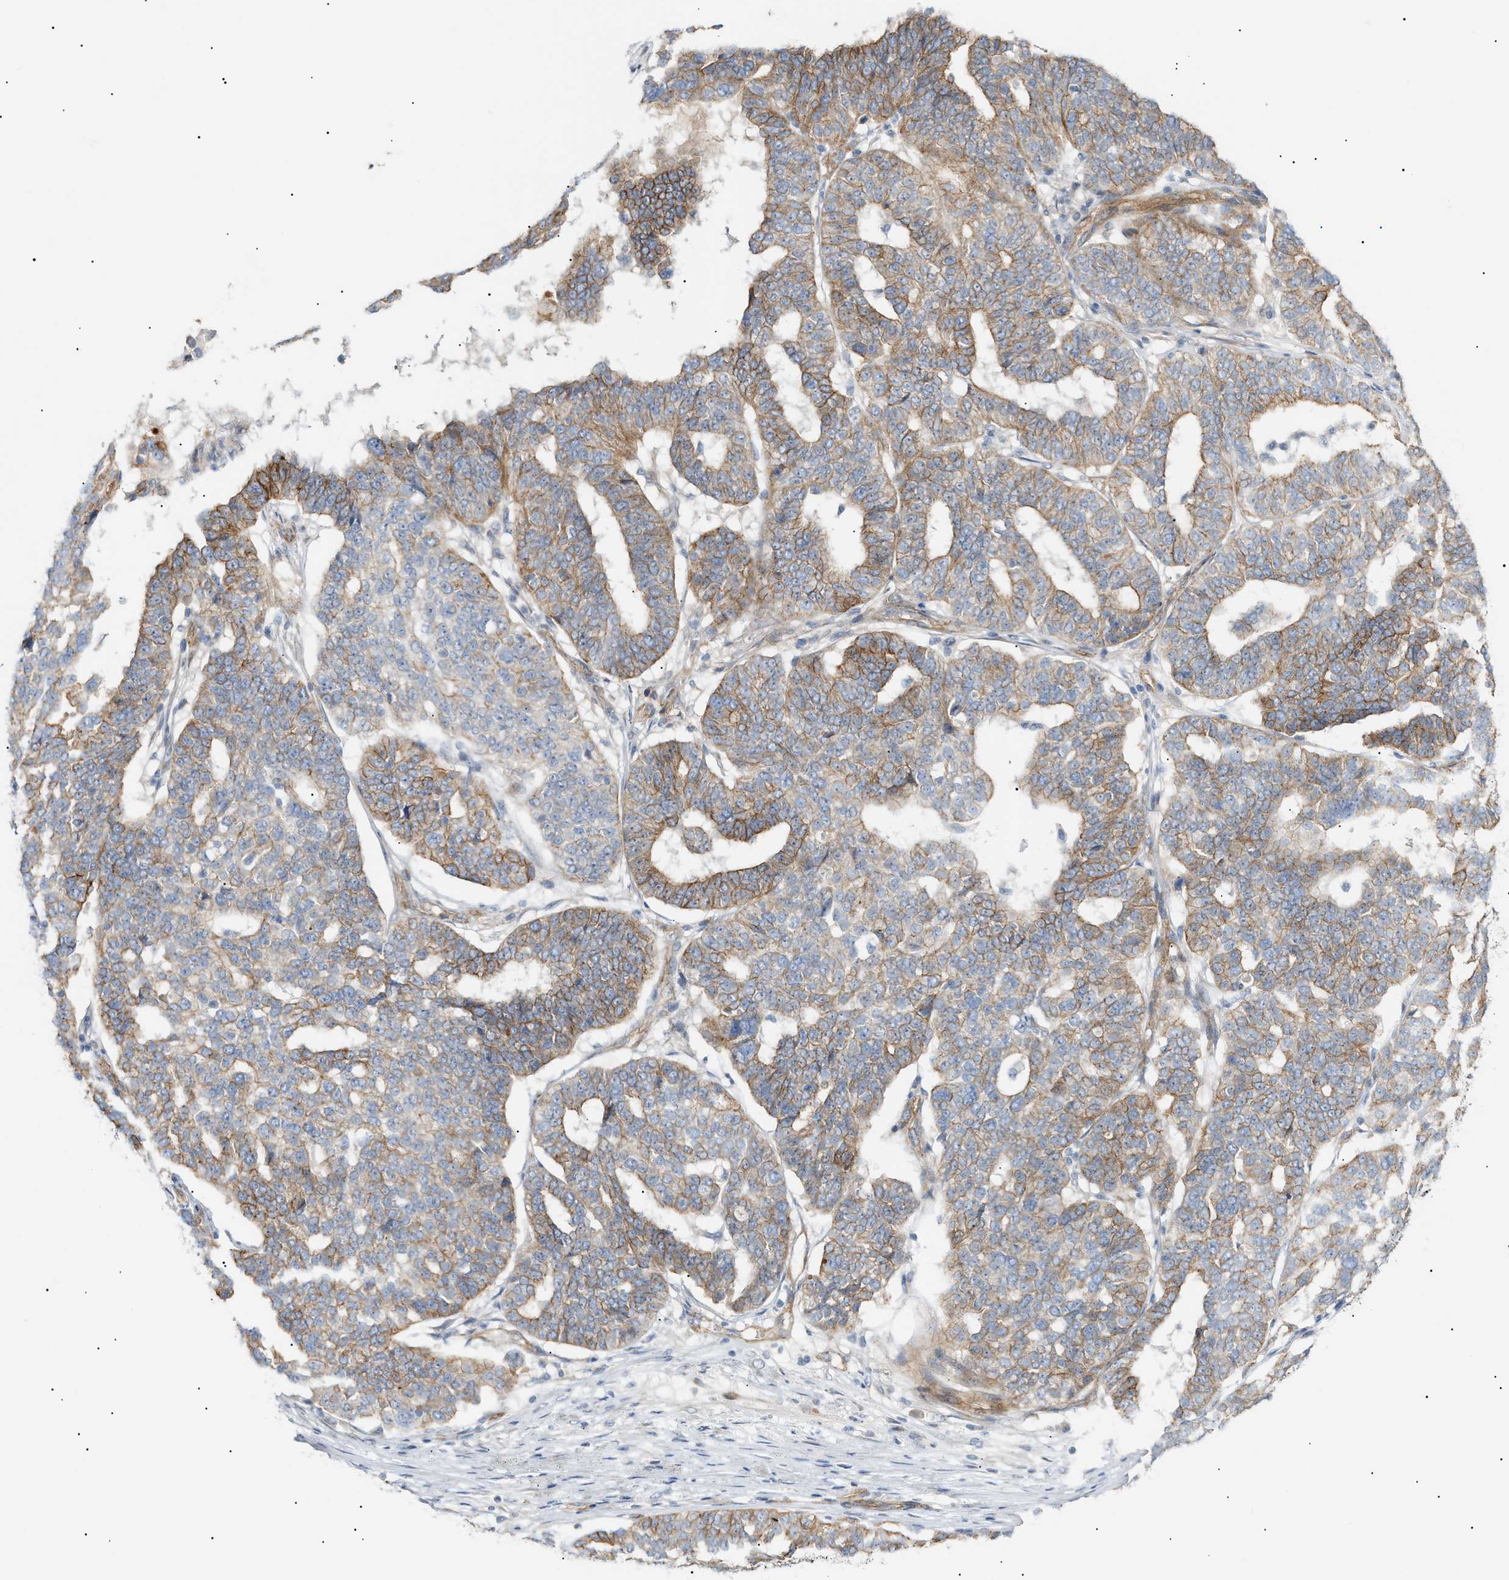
{"staining": {"intensity": "moderate", "quantity": ">75%", "location": "cytoplasmic/membranous"}, "tissue": "ovarian cancer", "cell_type": "Tumor cells", "image_type": "cancer", "snomed": [{"axis": "morphology", "description": "Cystadenocarcinoma, serous, NOS"}, {"axis": "topography", "description": "Ovary"}], "caption": "Protein staining of ovarian serous cystadenocarcinoma tissue exhibits moderate cytoplasmic/membranous expression in approximately >75% of tumor cells.", "gene": "ZFHX2", "patient": {"sex": "female", "age": 59}}